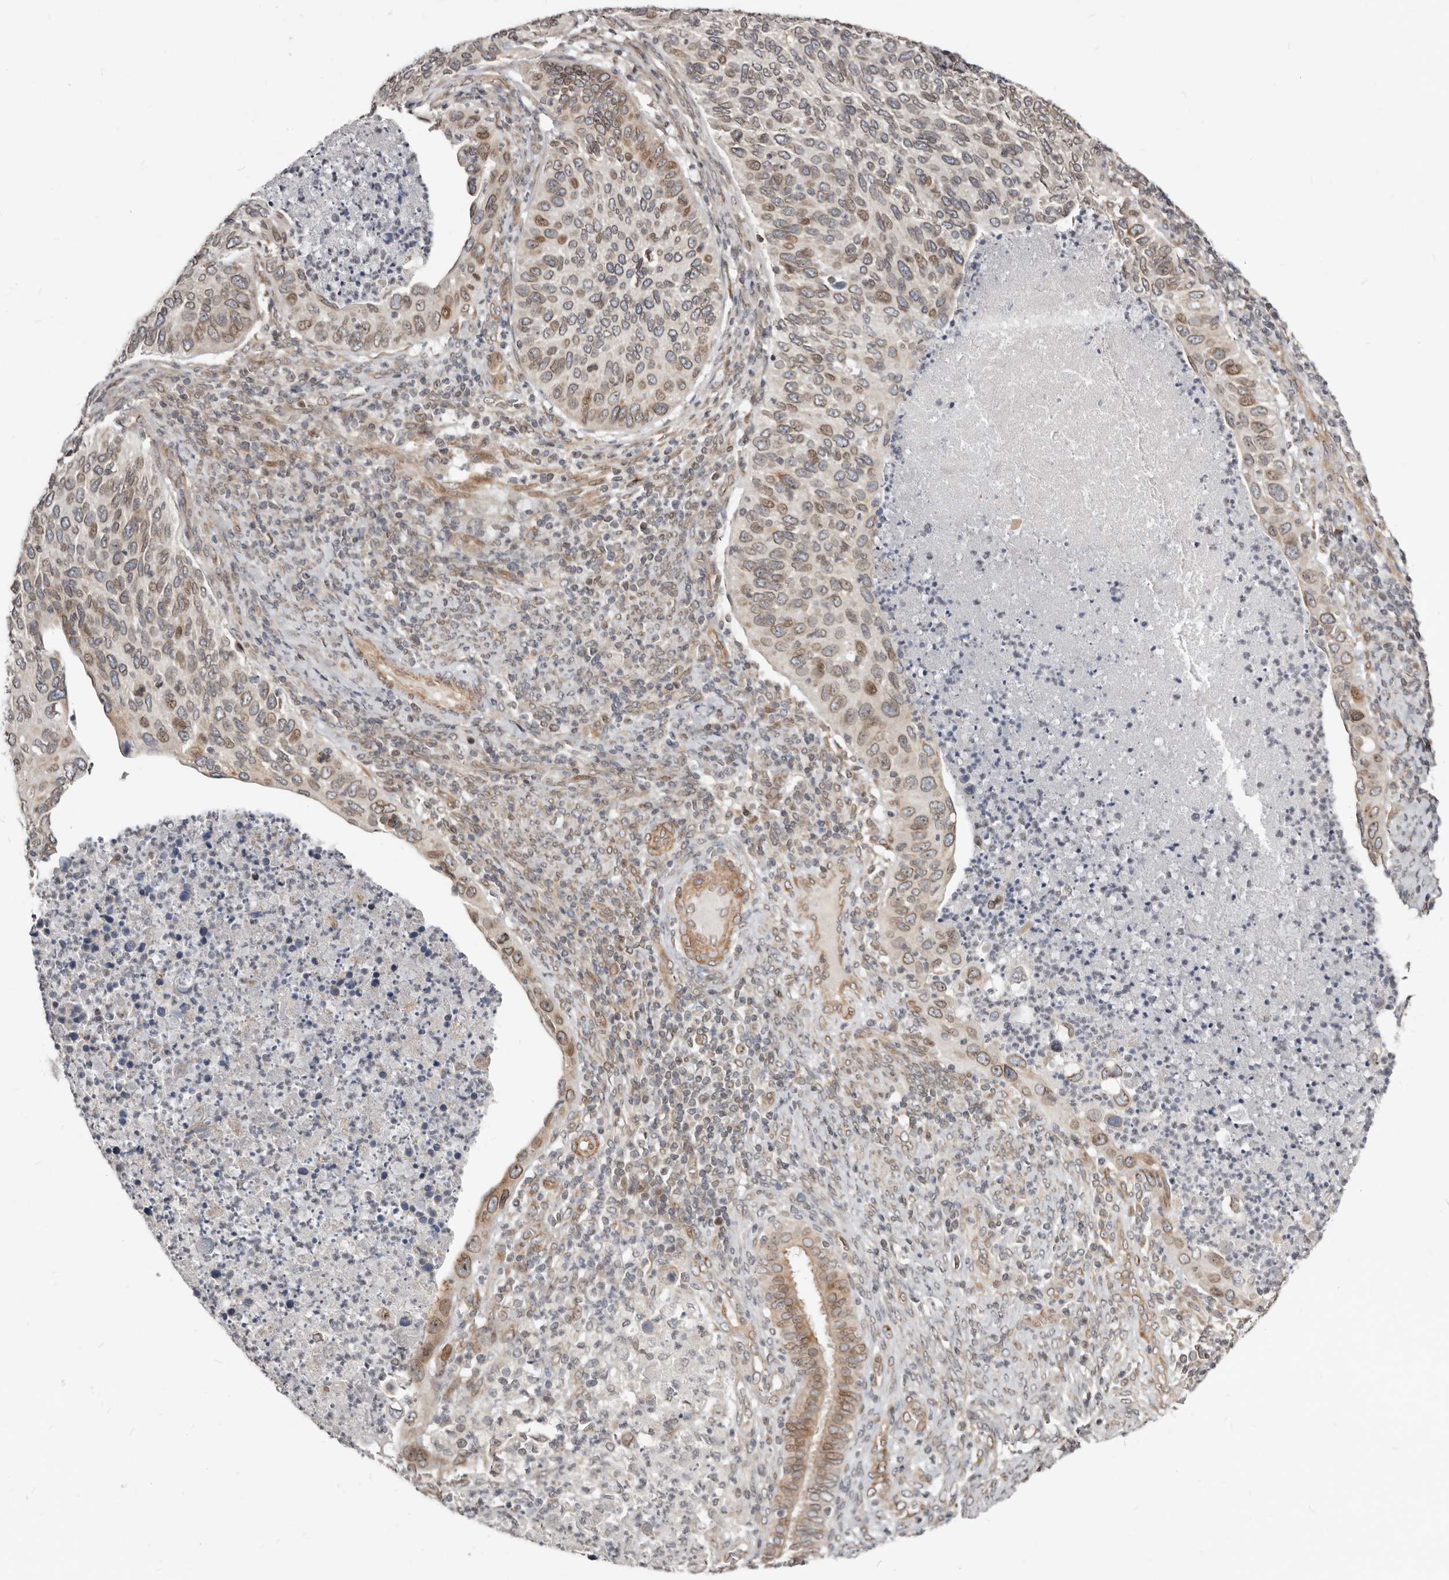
{"staining": {"intensity": "moderate", "quantity": ">75%", "location": "cytoplasmic/membranous,nuclear"}, "tissue": "cervical cancer", "cell_type": "Tumor cells", "image_type": "cancer", "snomed": [{"axis": "morphology", "description": "Squamous cell carcinoma, NOS"}, {"axis": "topography", "description": "Cervix"}], "caption": "This is a histology image of immunohistochemistry staining of squamous cell carcinoma (cervical), which shows moderate positivity in the cytoplasmic/membranous and nuclear of tumor cells.", "gene": "NUP153", "patient": {"sex": "female", "age": 38}}